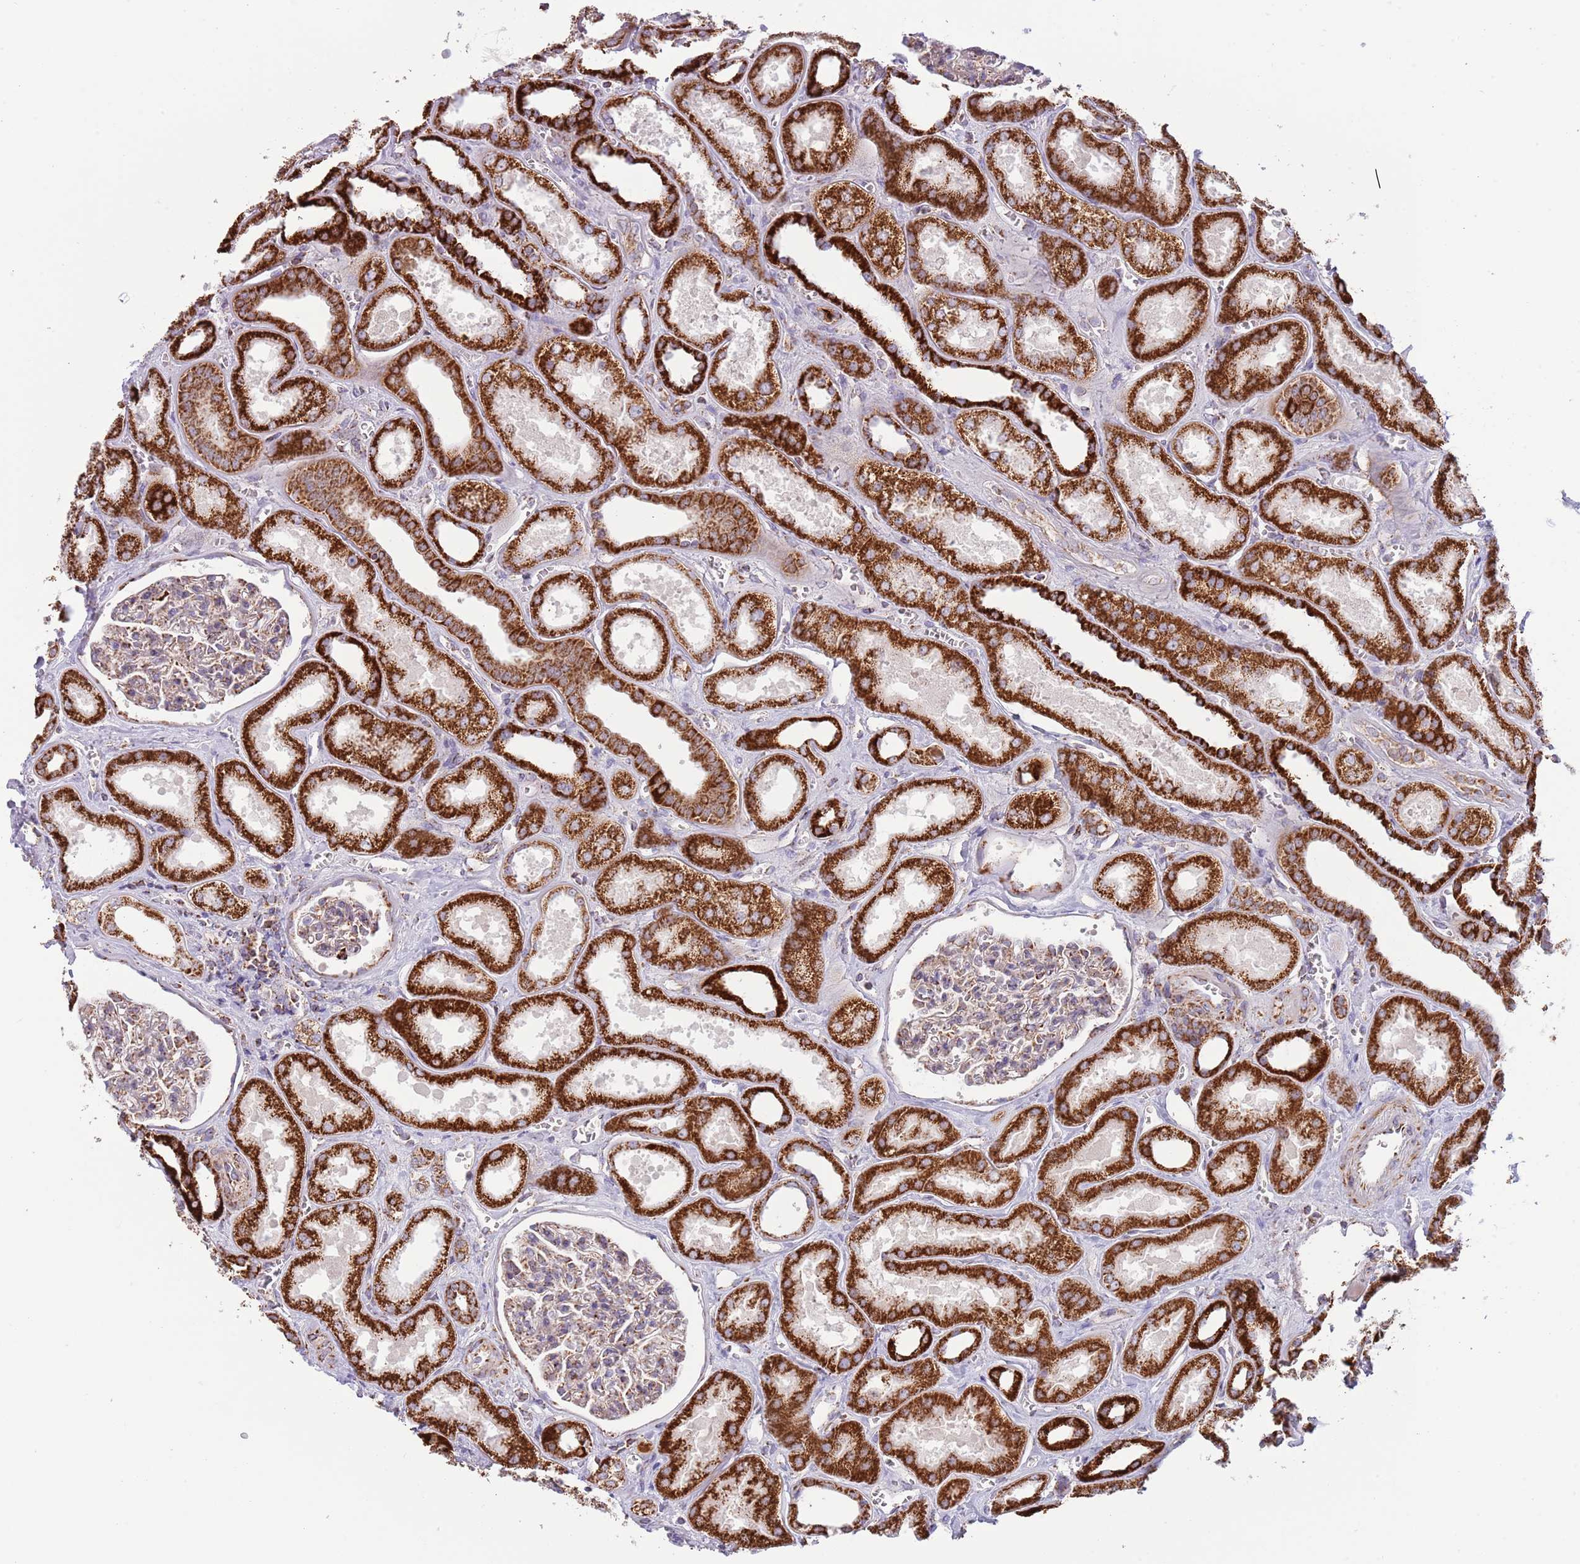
{"staining": {"intensity": "weak", "quantity": "<25%", "location": "cytoplasmic/membranous"}, "tissue": "kidney", "cell_type": "Cells in glomeruli", "image_type": "normal", "snomed": [{"axis": "morphology", "description": "Normal tissue, NOS"}, {"axis": "morphology", "description": "Adenocarcinoma, NOS"}, {"axis": "topography", "description": "Kidney"}], "caption": "IHC micrograph of unremarkable kidney: kidney stained with DAB (3,3'-diaminobenzidine) demonstrates no significant protein positivity in cells in glomeruli. (Brightfield microscopy of DAB IHC at high magnification).", "gene": "LHX6", "patient": {"sex": "female", "age": 68}}